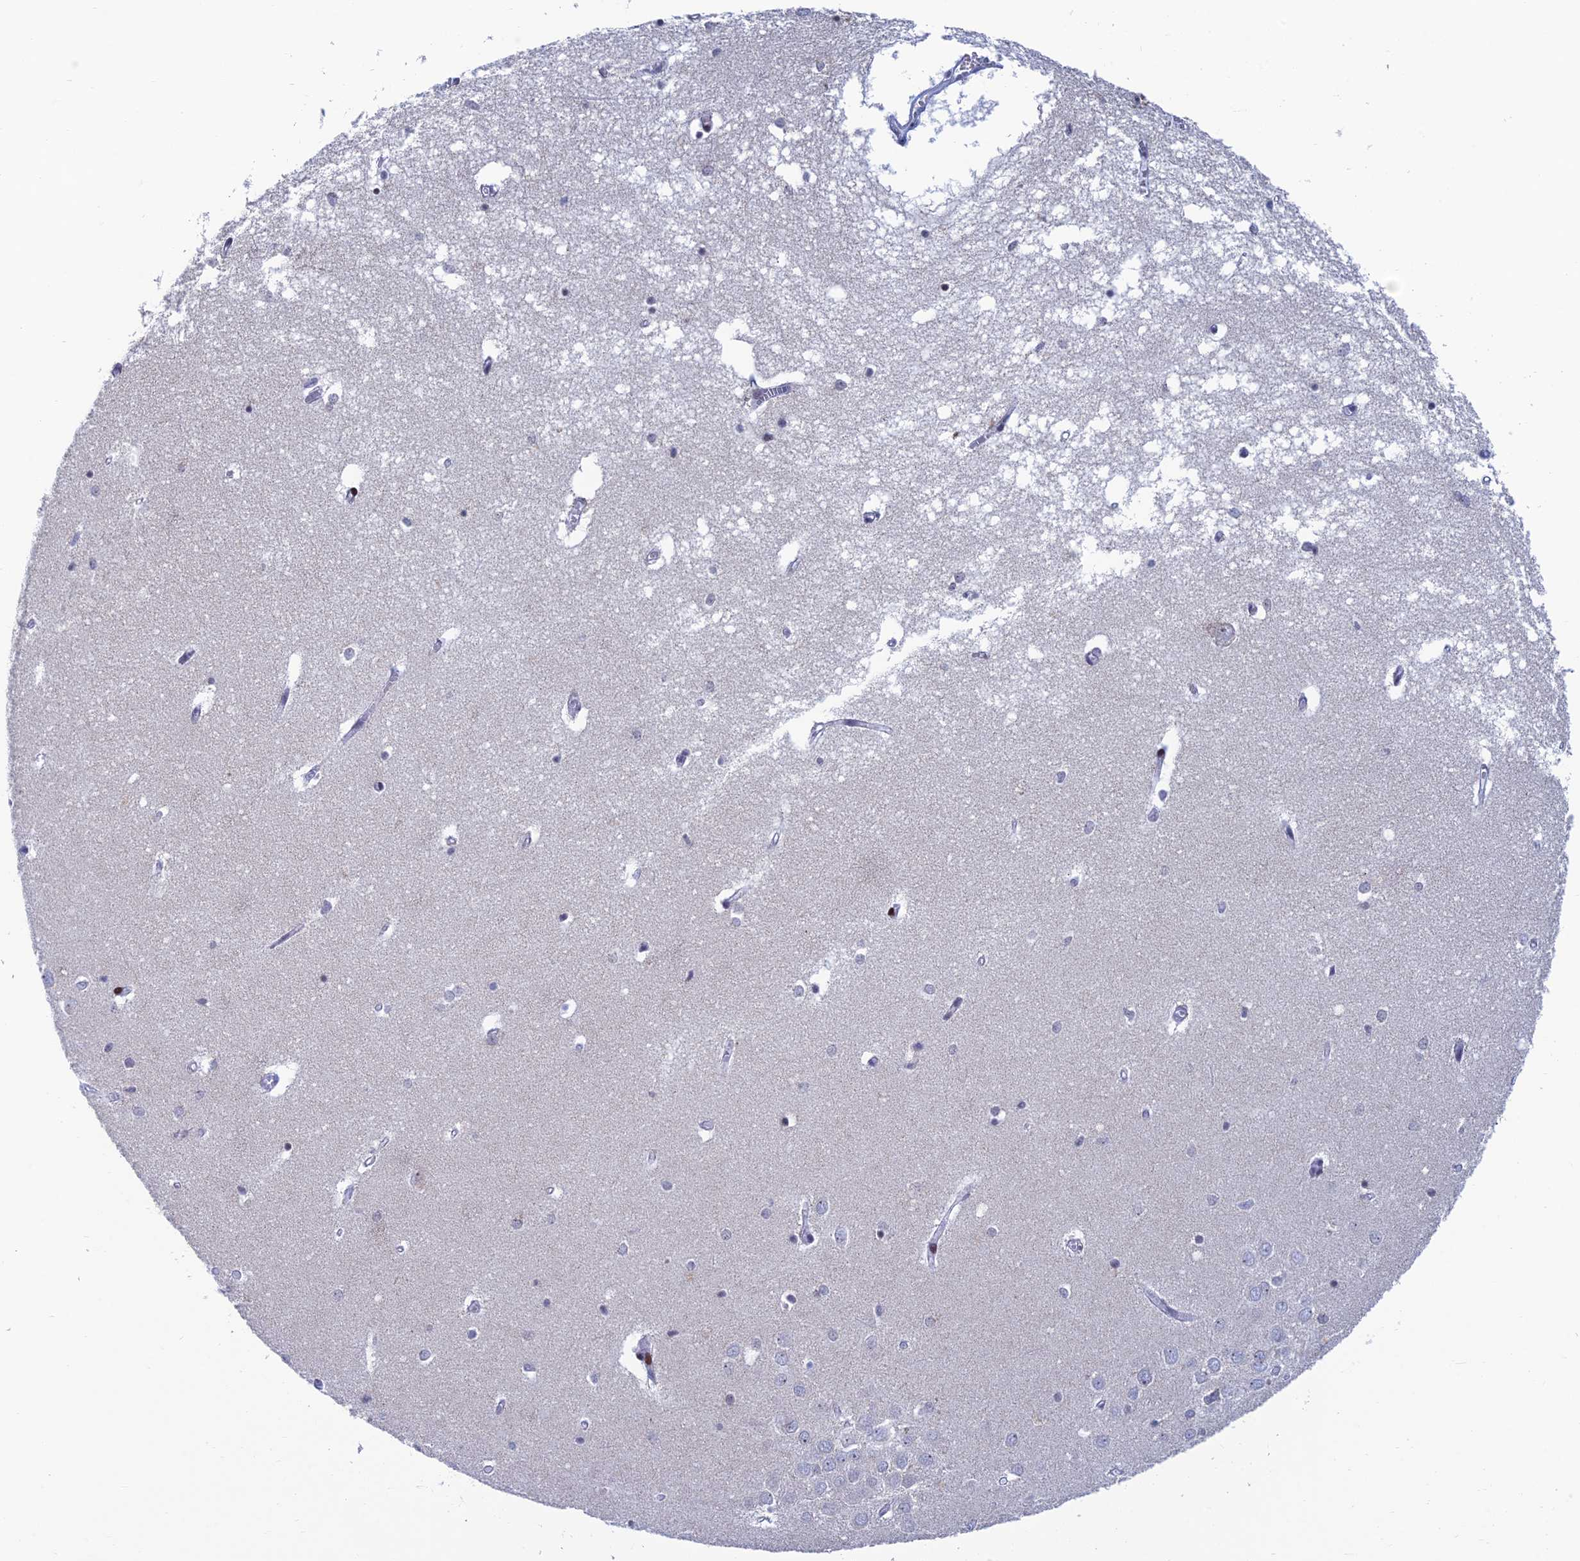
{"staining": {"intensity": "moderate", "quantity": "<25%", "location": "nuclear"}, "tissue": "hippocampus", "cell_type": "Glial cells", "image_type": "normal", "snomed": [{"axis": "morphology", "description": "Normal tissue, NOS"}, {"axis": "topography", "description": "Hippocampus"}], "caption": "Moderate nuclear positivity for a protein is seen in about <25% of glial cells of normal hippocampus using immunohistochemistry.", "gene": "AFF3", "patient": {"sex": "male", "age": 70}}